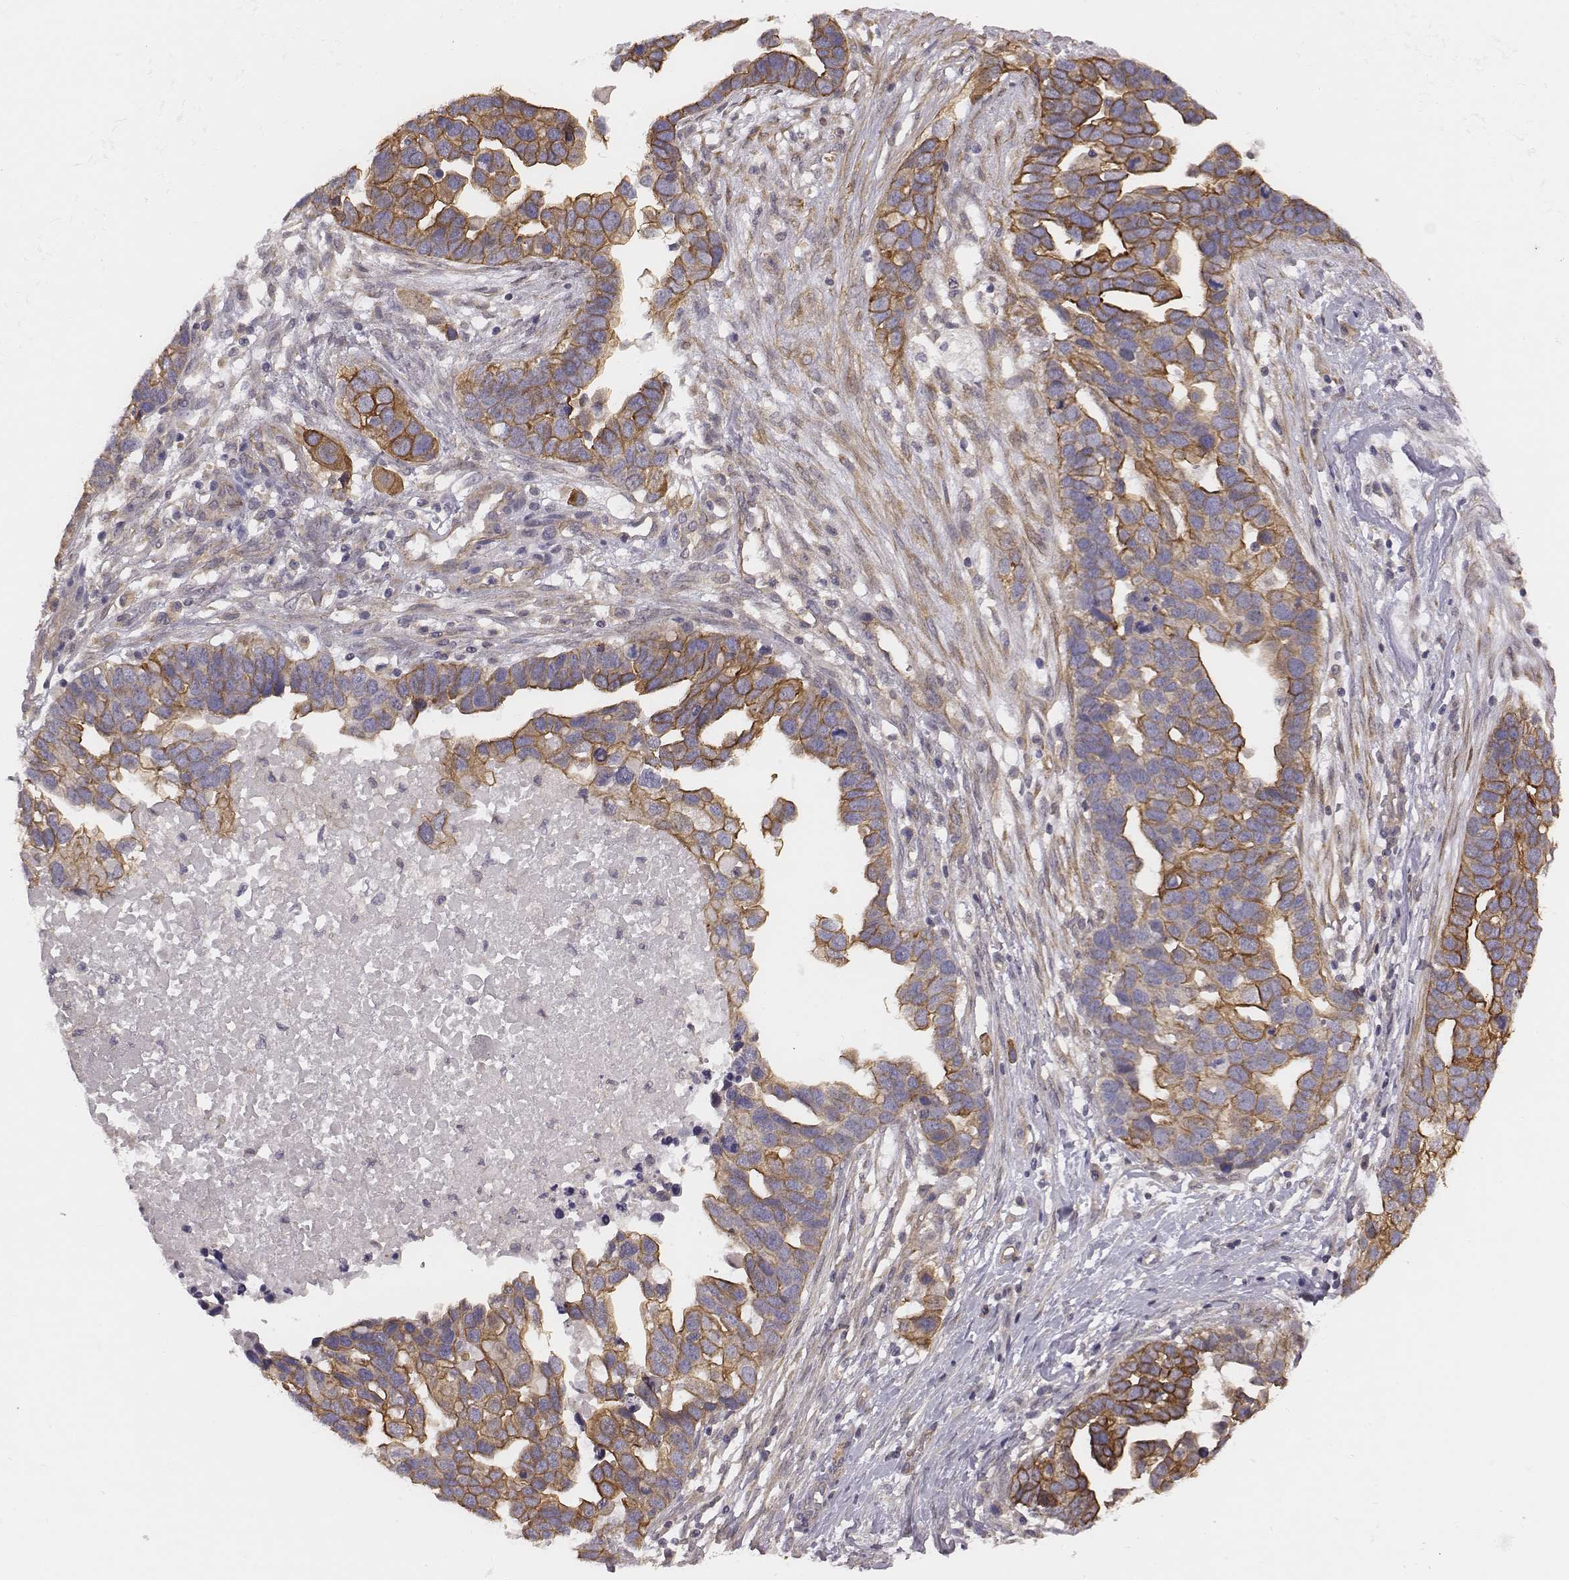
{"staining": {"intensity": "moderate", "quantity": ">75%", "location": "cytoplasmic/membranous"}, "tissue": "ovarian cancer", "cell_type": "Tumor cells", "image_type": "cancer", "snomed": [{"axis": "morphology", "description": "Cystadenocarcinoma, serous, NOS"}, {"axis": "topography", "description": "Ovary"}], "caption": "Brown immunohistochemical staining in serous cystadenocarcinoma (ovarian) exhibits moderate cytoplasmic/membranous positivity in about >75% of tumor cells.", "gene": "SCARF1", "patient": {"sex": "female", "age": 54}}